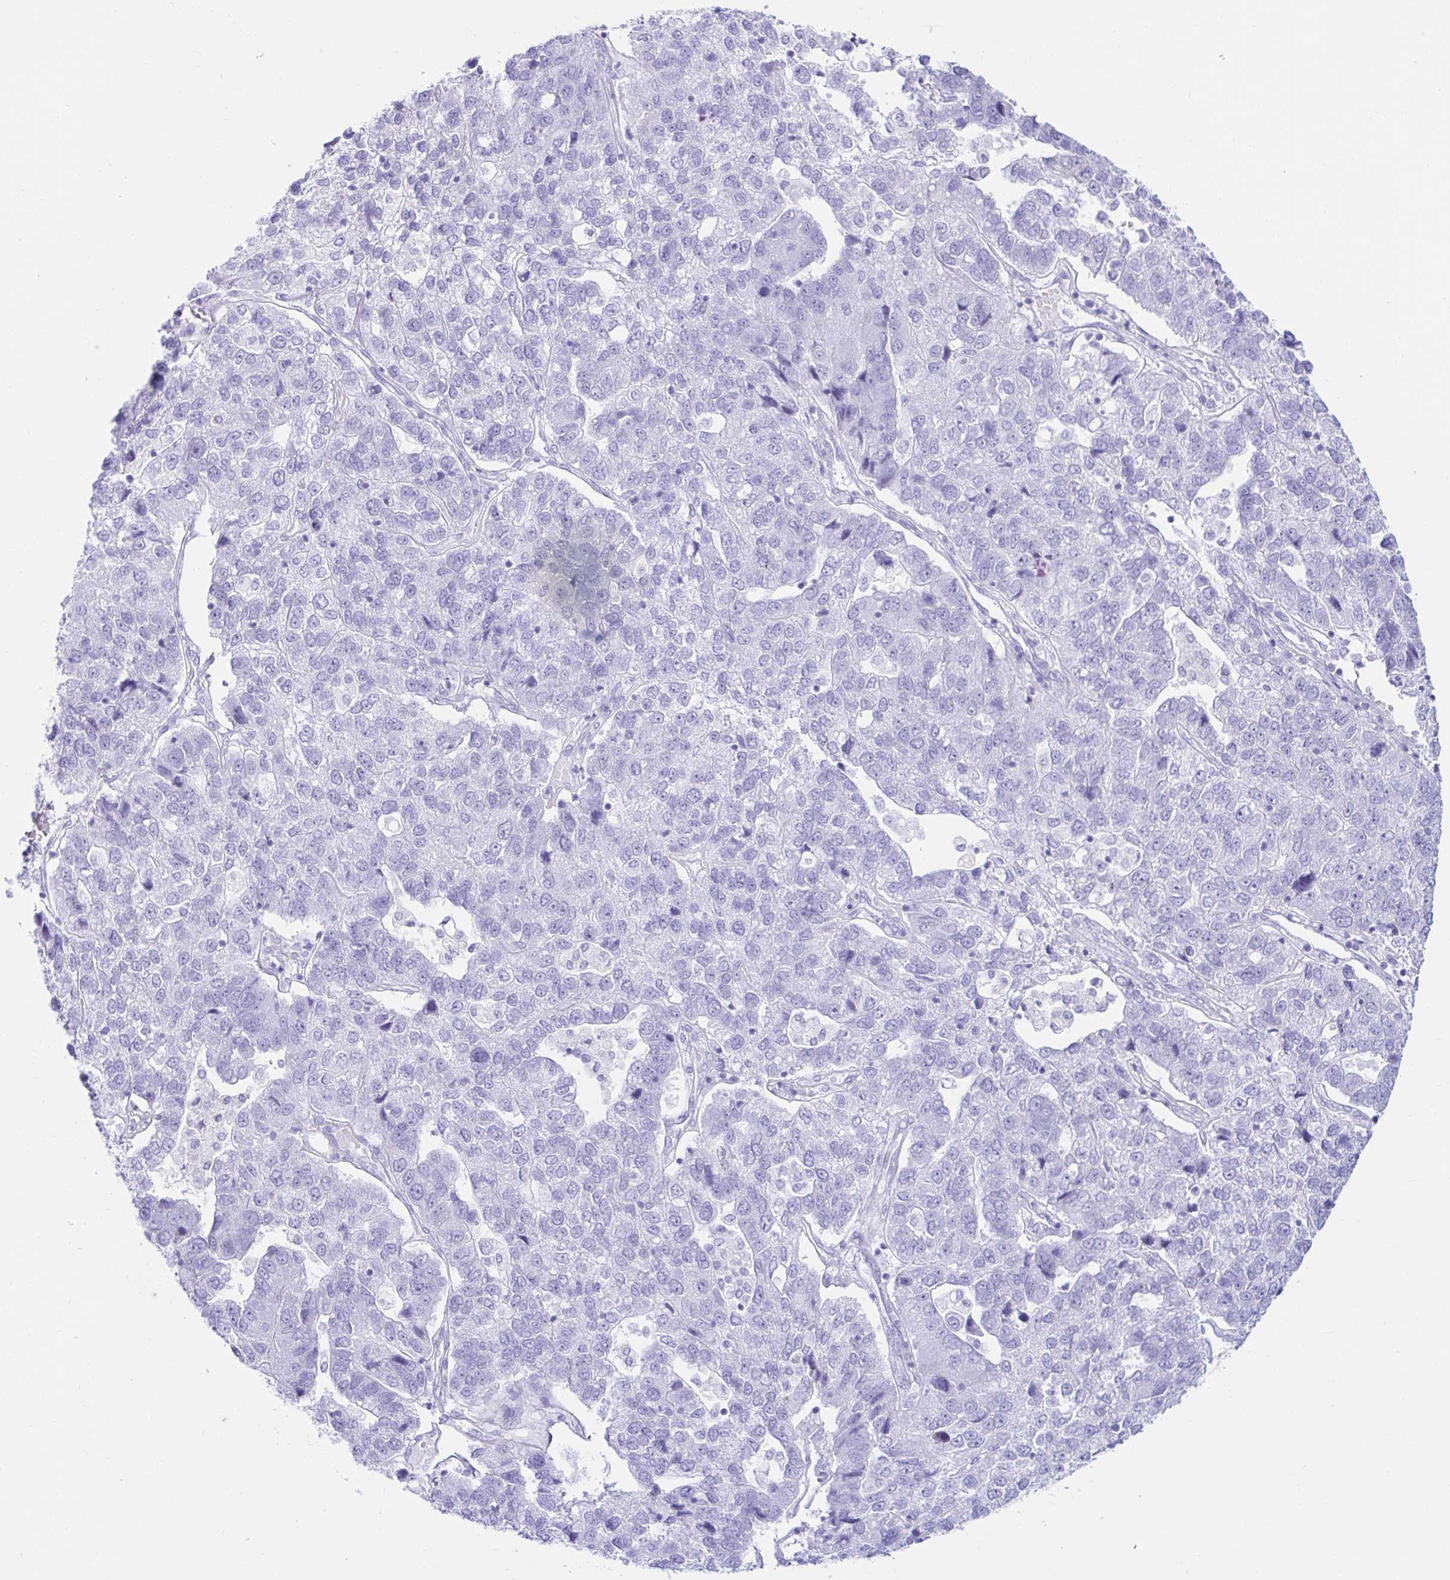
{"staining": {"intensity": "negative", "quantity": "none", "location": "none"}, "tissue": "pancreatic cancer", "cell_type": "Tumor cells", "image_type": "cancer", "snomed": [{"axis": "morphology", "description": "Adenocarcinoma, NOS"}, {"axis": "topography", "description": "Pancreas"}], "caption": "There is no significant expression in tumor cells of pancreatic adenocarcinoma.", "gene": "BEST1", "patient": {"sex": "female", "age": 61}}